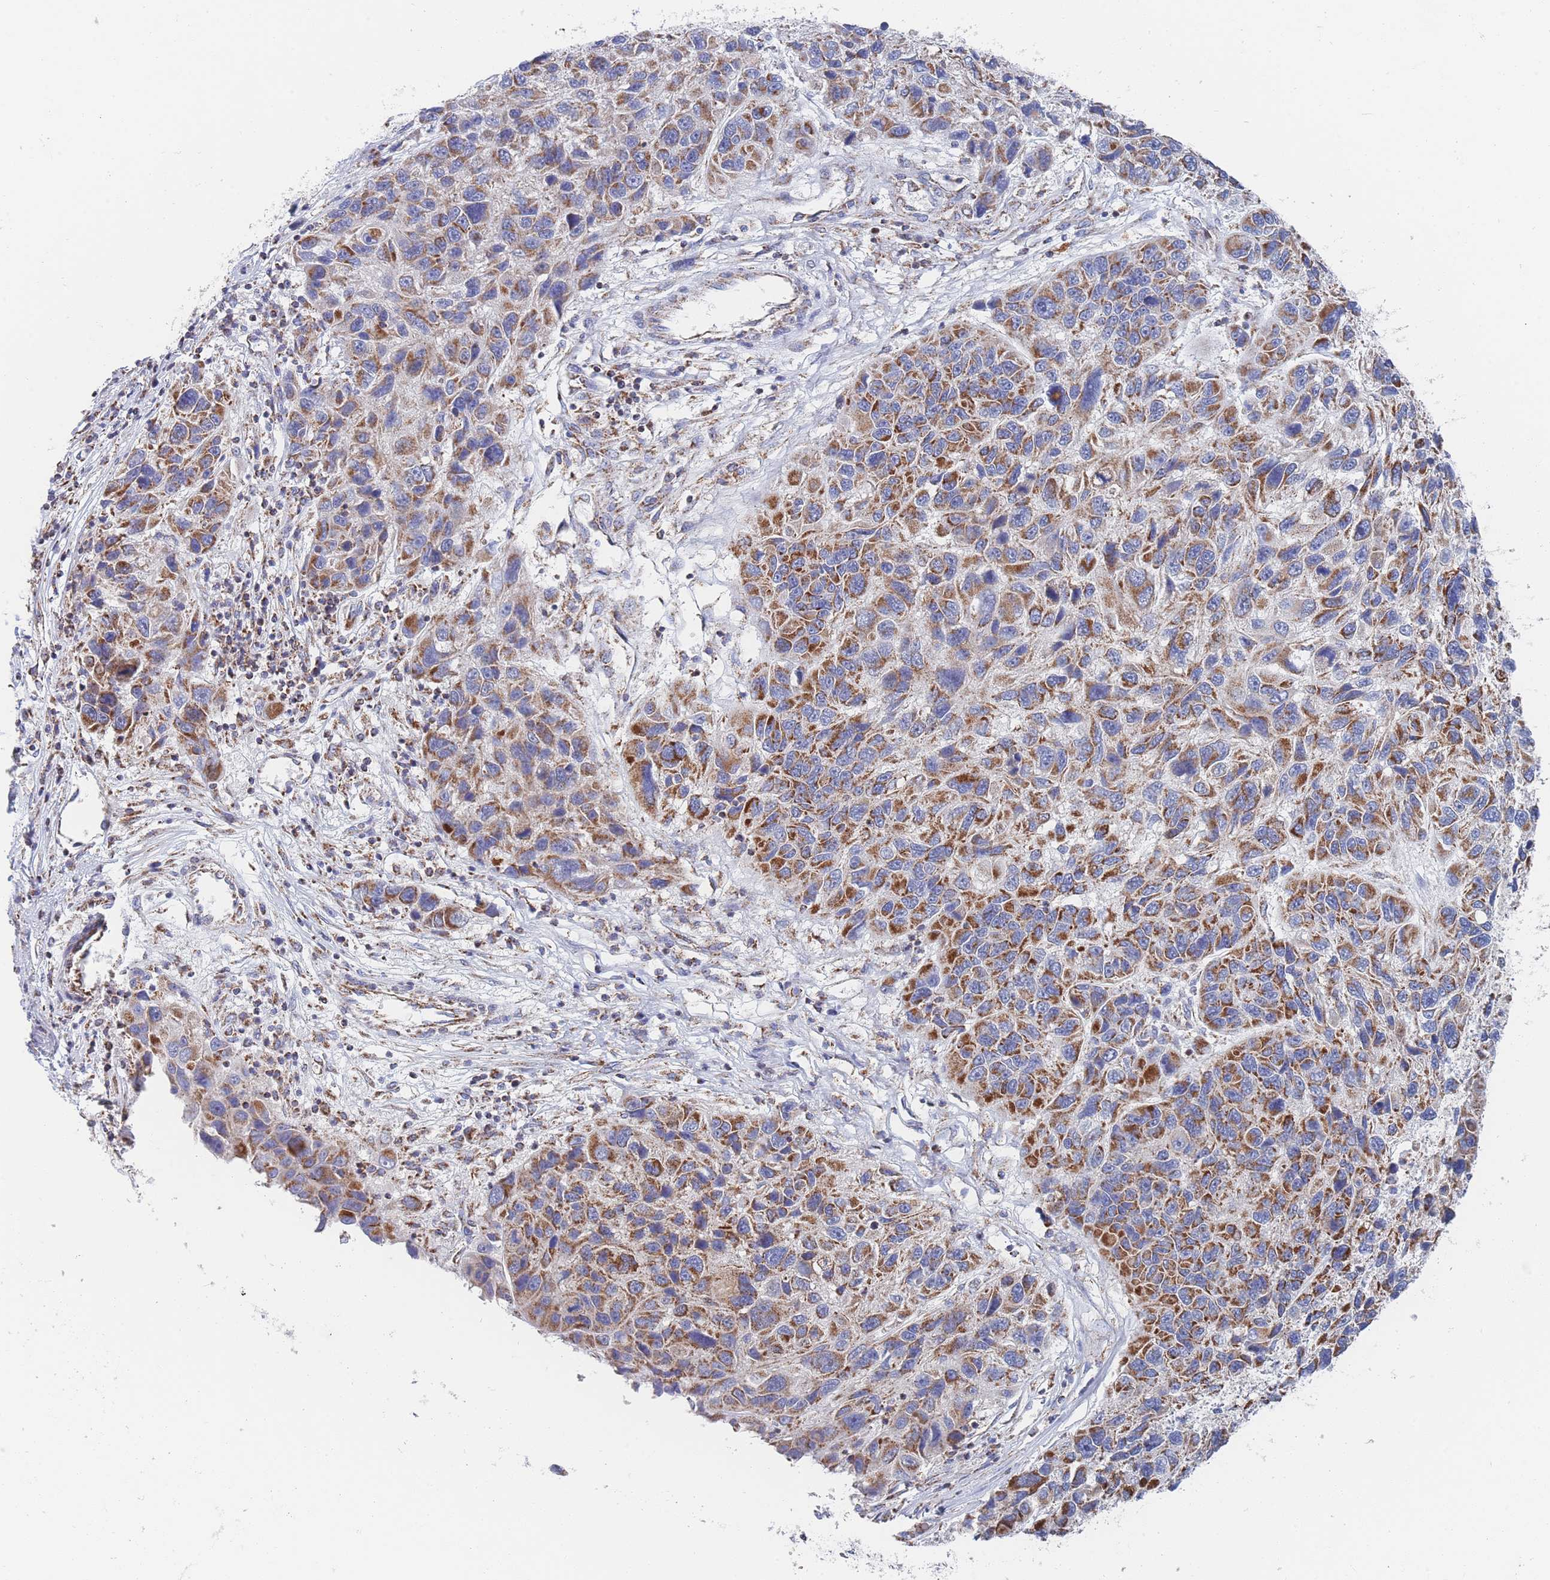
{"staining": {"intensity": "moderate", "quantity": ">75%", "location": "cytoplasmic/membranous"}, "tissue": "melanoma", "cell_type": "Tumor cells", "image_type": "cancer", "snomed": [{"axis": "morphology", "description": "Malignant melanoma, NOS"}, {"axis": "topography", "description": "Skin"}], "caption": "An image showing moderate cytoplasmic/membranous positivity in approximately >75% of tumor cells in malignant melanoma, as visualized by brown immunohistochemical staining.", "gene": "IKZF4", "patient": {"sex": "male", "age": 53}}